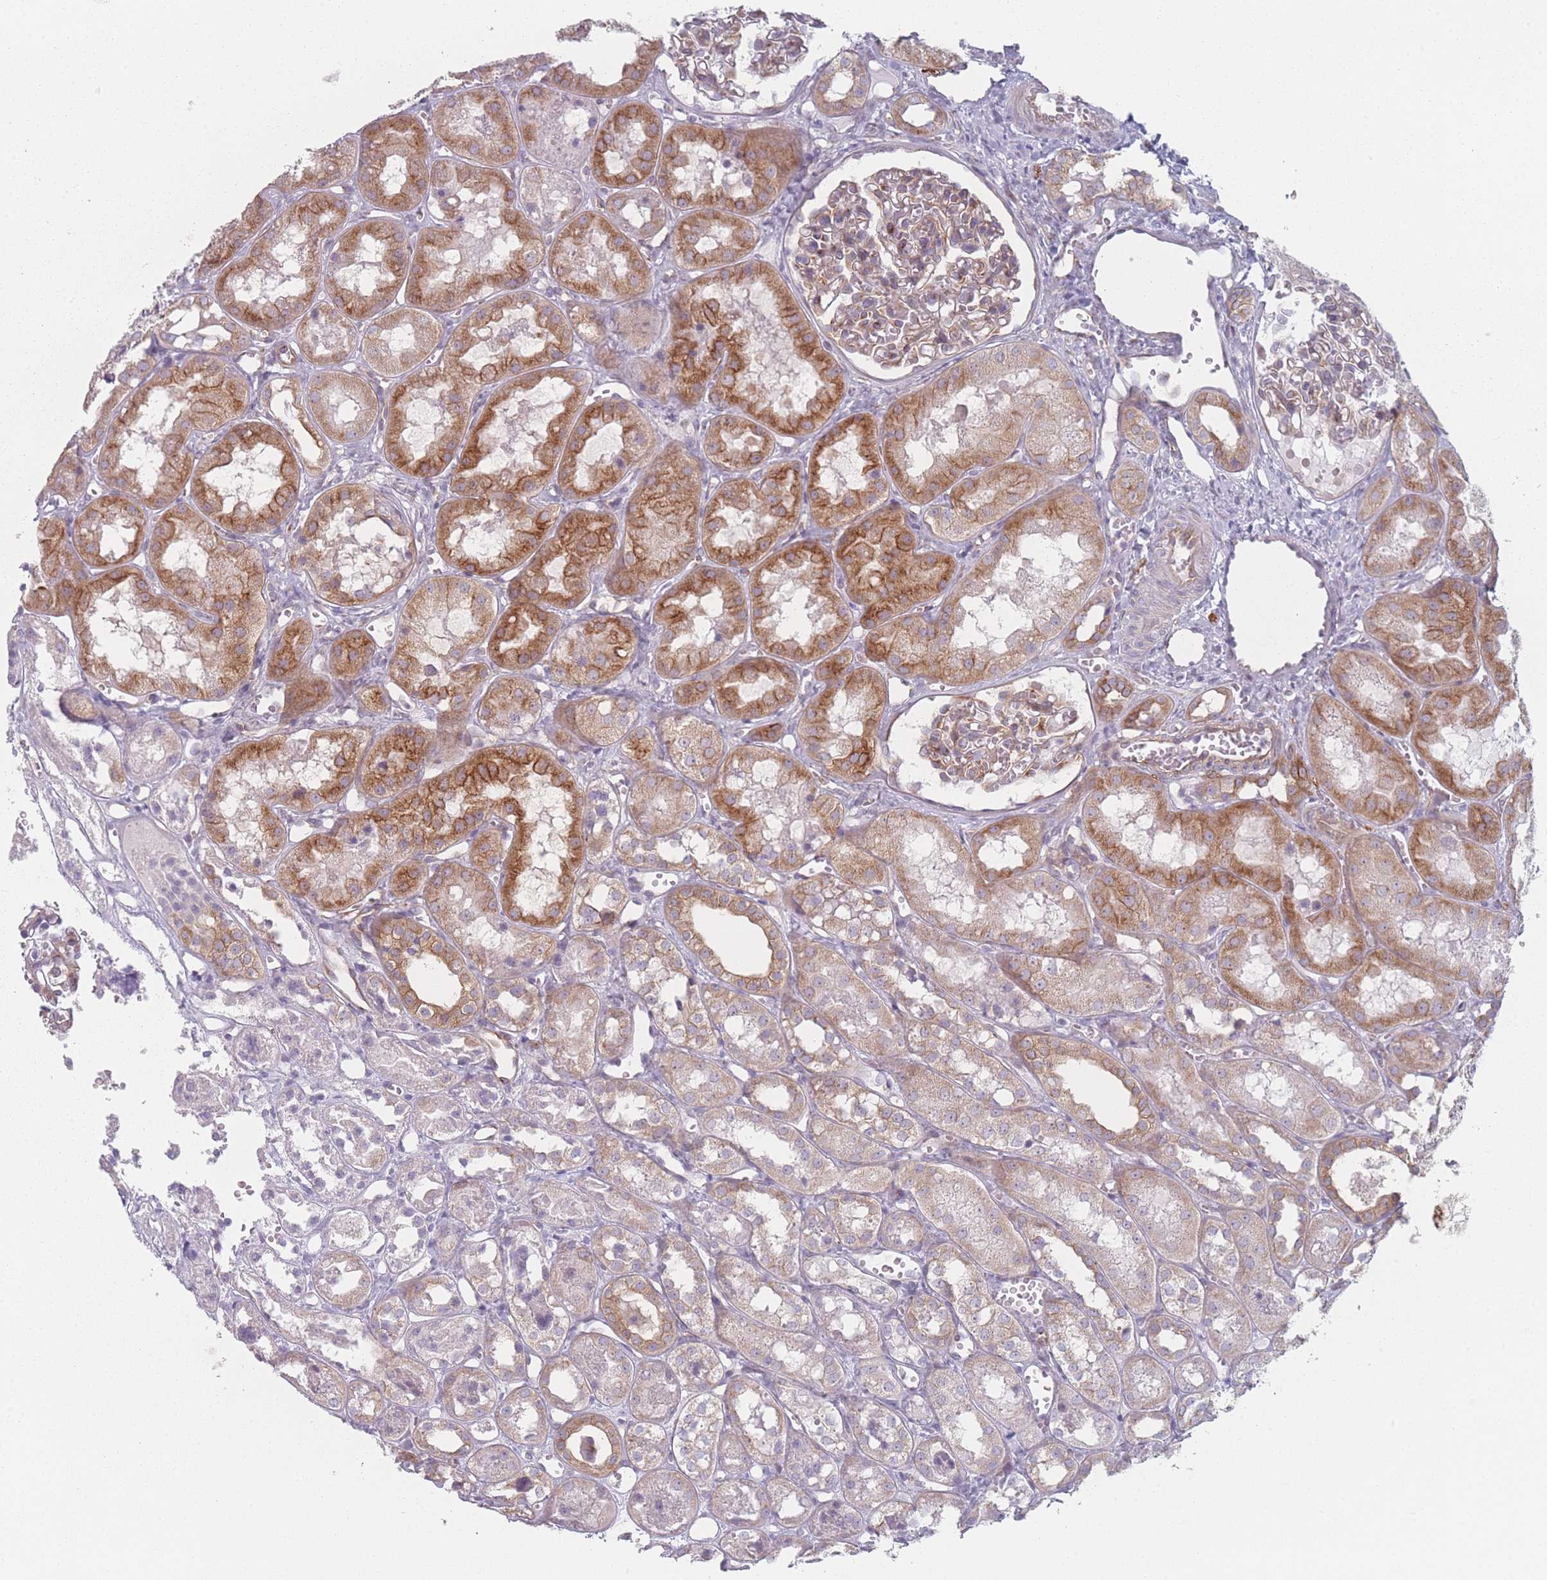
{"staining": {"intensity": "moderate", "quantity": "<25%", "location": "cytoplasmic/membranous"}, "tissue": "kidney", "cell_type": "Cells in glomeruli", "image_type": "normal", "snomed": [{"axis": "morphology", "description": "Normal tissue, NOS"}, {"axis": "topography", "description": "Kidney"}], "caption": "The micrograph exhibits a brown stain indicating the presence of a protein in the cytoplasmic/membranous of cells in glomeruli in kidney. (DAB IHC with brightfield microscopy, high magnification).", "gene": "RNF4", "patient": {"sex": "male", "age": 16}}